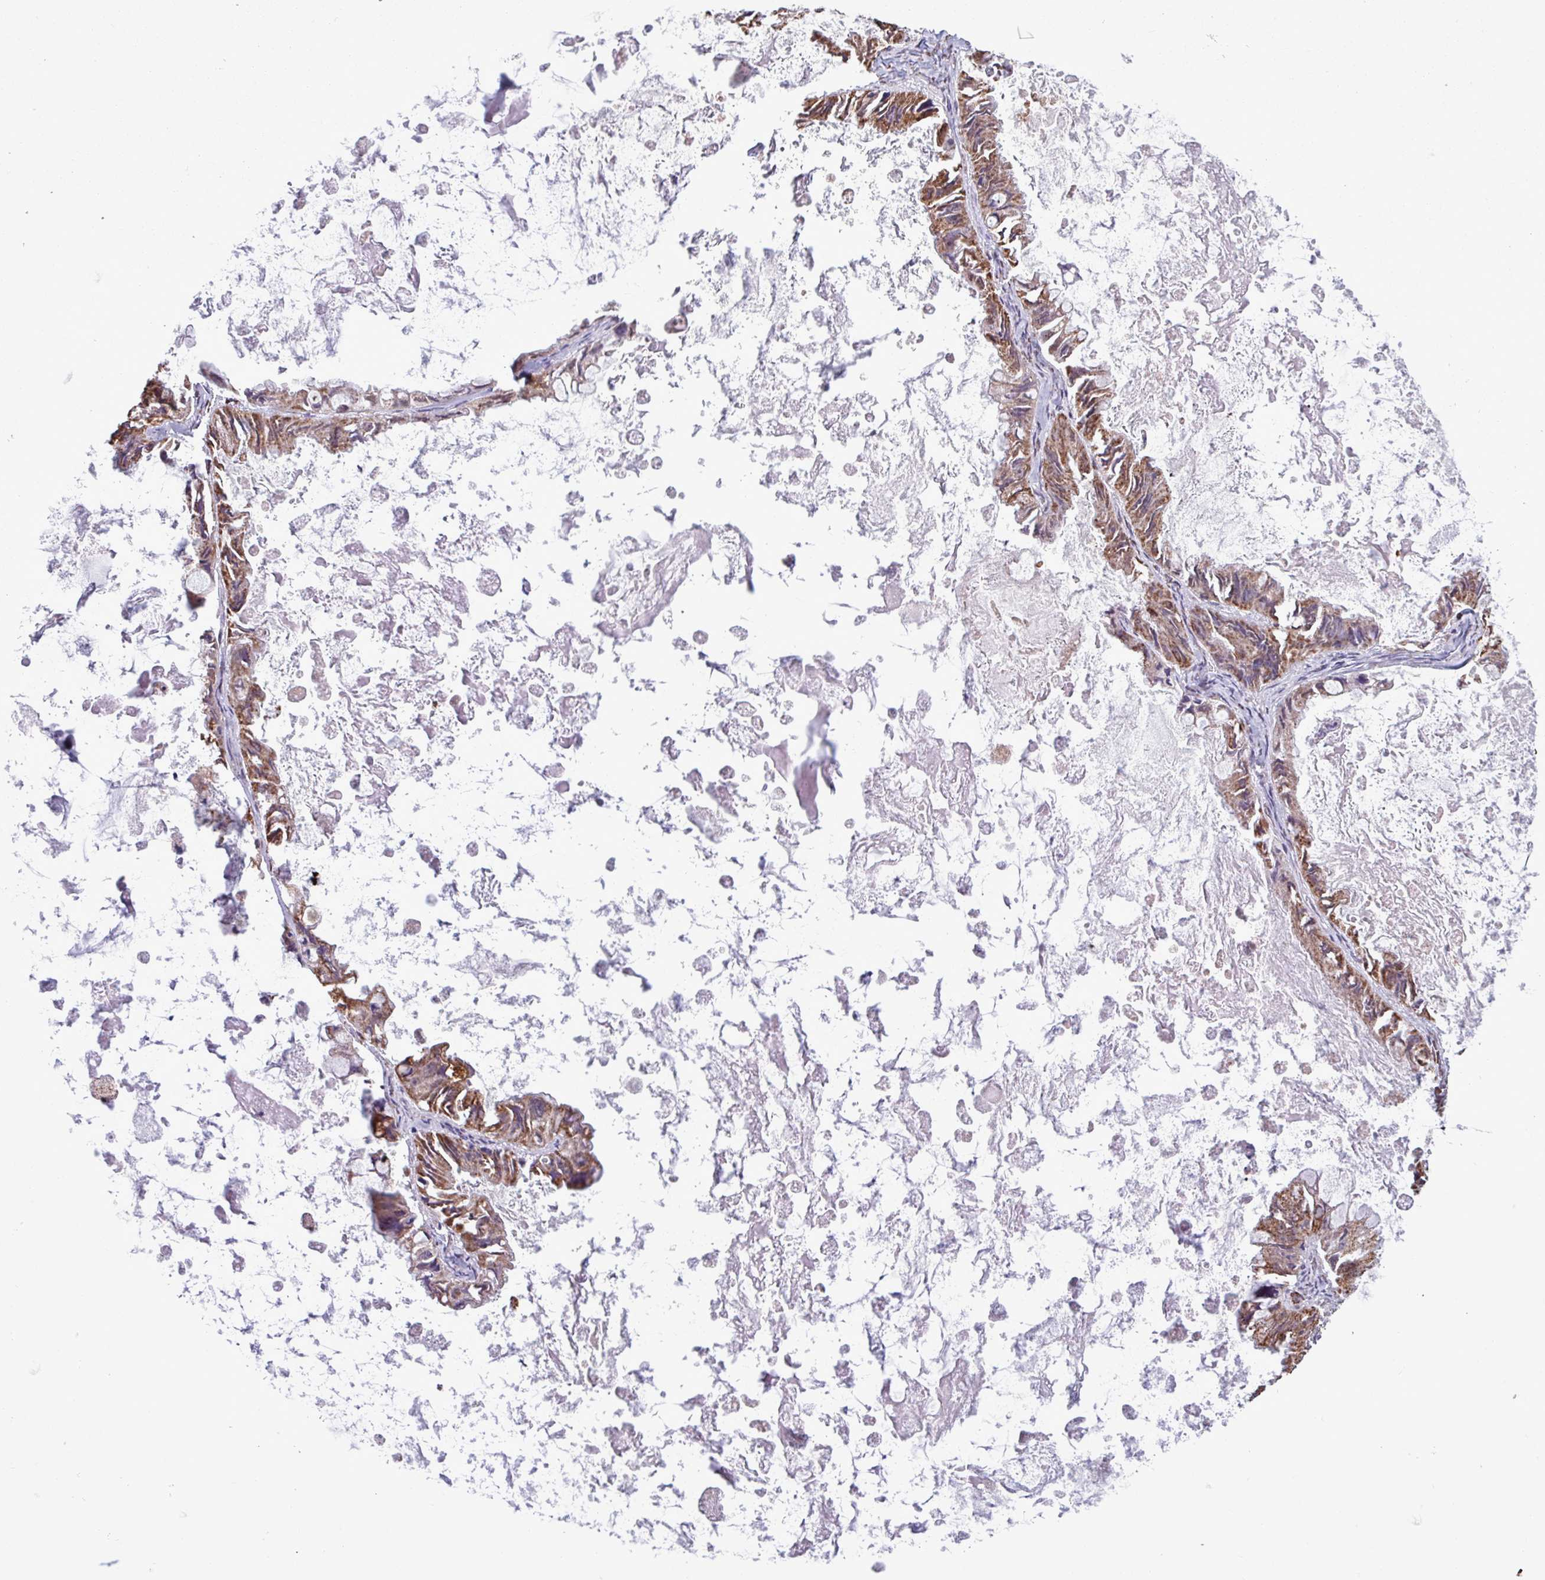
{"staining": {"intensity": "moderate", "quantity": ">75%", "location": "cytoplasmic/membranous"}, "tissue": "ovarian cancer", "cell_type": "Tumor cells", "image_type": "cancer", "snomed": [{"axis": "morphology", "description": "Cystadenocarcinoma, mucinous, NOS"}, {"axis": "topography", "description": "Ovary"}], "caption": "IHC histopathology image of neoplastic tissue: ovarian cancer stained using immunohistochemistry shows medium levels of moderate protein expression localized specifically in the cytoplasmic/membranous of tumor cells, appearing as a cytoplasmic/membranous brown color.", "gene": "ALG8", "patient": {"sex": "female", "age": 61}}